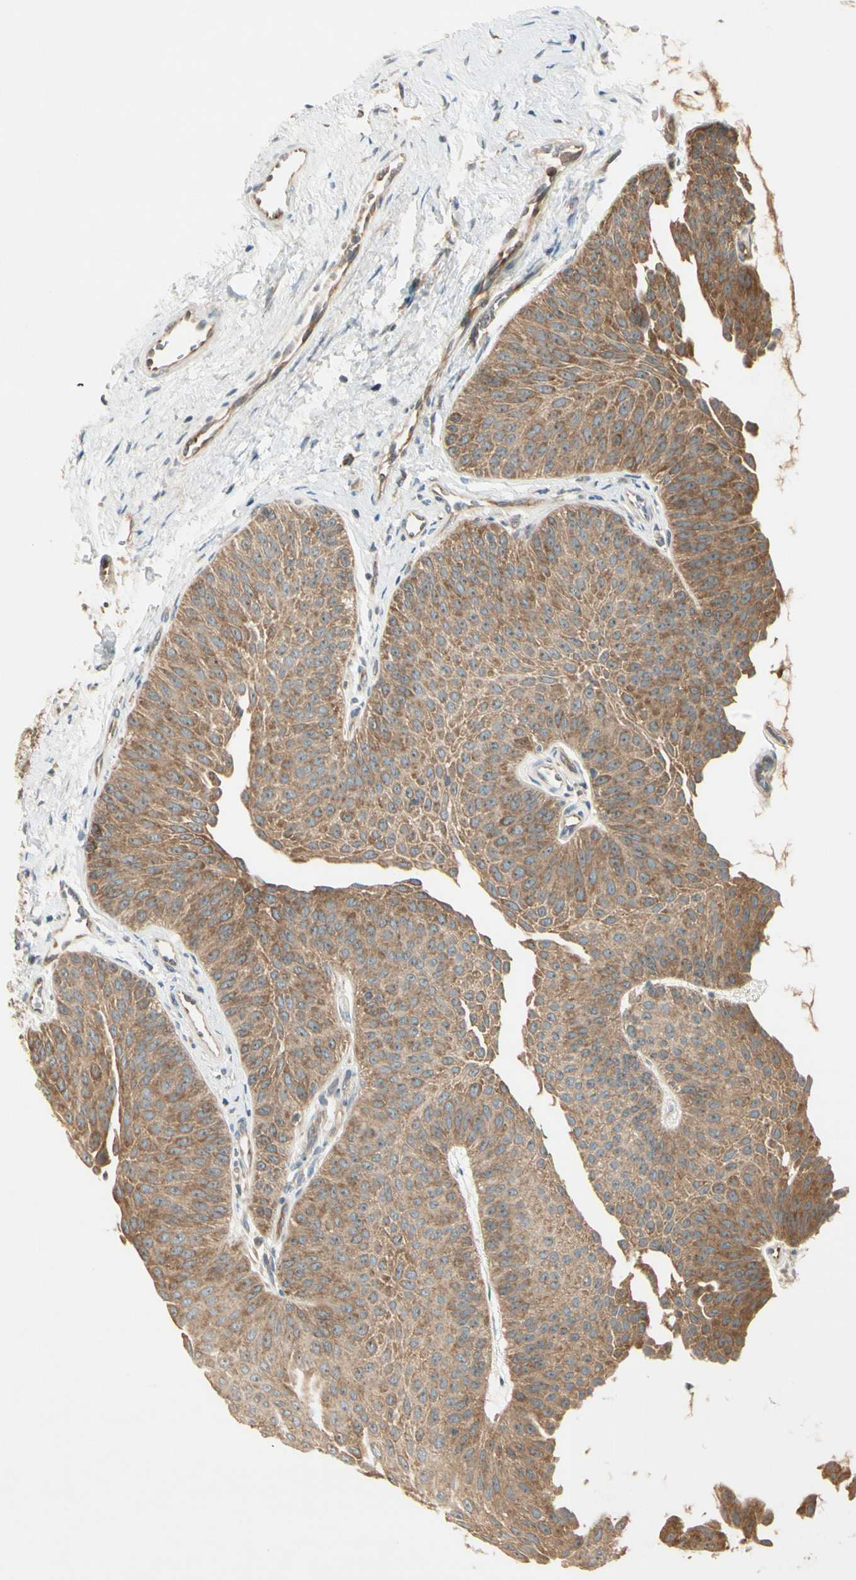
{"staining": {"intensity": "weak", "quantity": ">75%", "location": "cytoplasmic/membranous"}, "tissue": "urothelial cancer", "cell_type": "Tumor cells", "image_type": "cancer", "snomed": [{"axis": "morphology", "description": "Urothelial carcinoma, Low grade"}, {"axis": "topography", "description": "Urinary bladder"}], "caption": "Immunohistochemistry micrograph of human urothelial cancer stained for a protein (brown), which displays low levels of weak cytoplasmic/membranous positivity in approximately >75% of tumor cells.", "gene": "IPO5", "patient": {"sex": "female", "age": 60}}